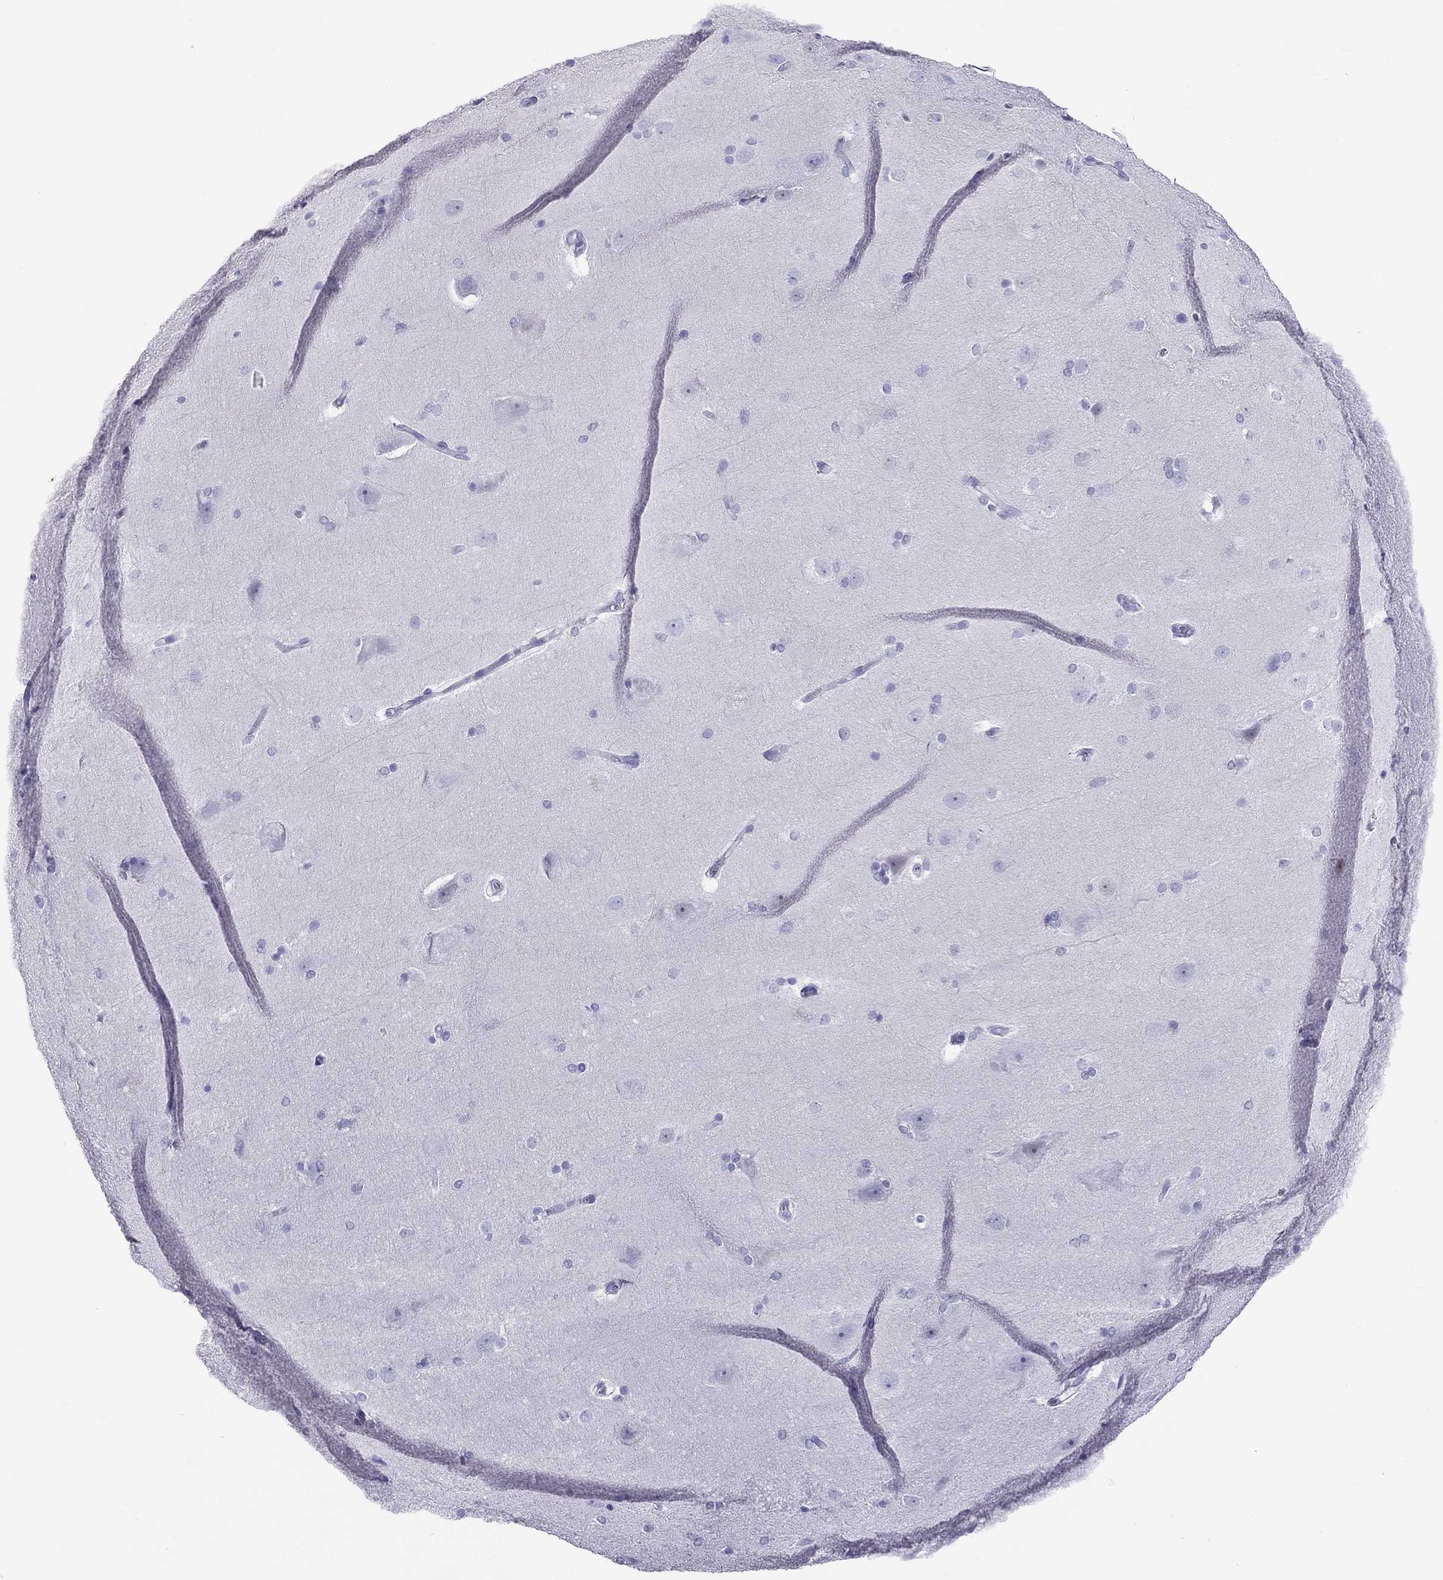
{"staining": {"intensity": "negative", "quantity": "none", "location": "none"}, "tissue": "hippocampus", "cell_type": "Glial cells", "image_type": "normal", "snomed": [{"axis": "morphology", "description": "Normal tissue, NOS"}, {"axis": "topography", "description": "Cerebral cortex"}, {"axis": "topography", "description": "Hippocampus"}], "caption": "Immunohistochemistry photomicrograph of benign hippocampus: human hippocampus stained with DAB (3,3'-diaminobenzidine) demonstrates no significant protein staining in glial cells. The staining is performed using DAB brown chromogen with nuclei counter-stained in using hematoxylin.", "gene": "STAG3", "patient": {"sex": "female", "age": 19}}